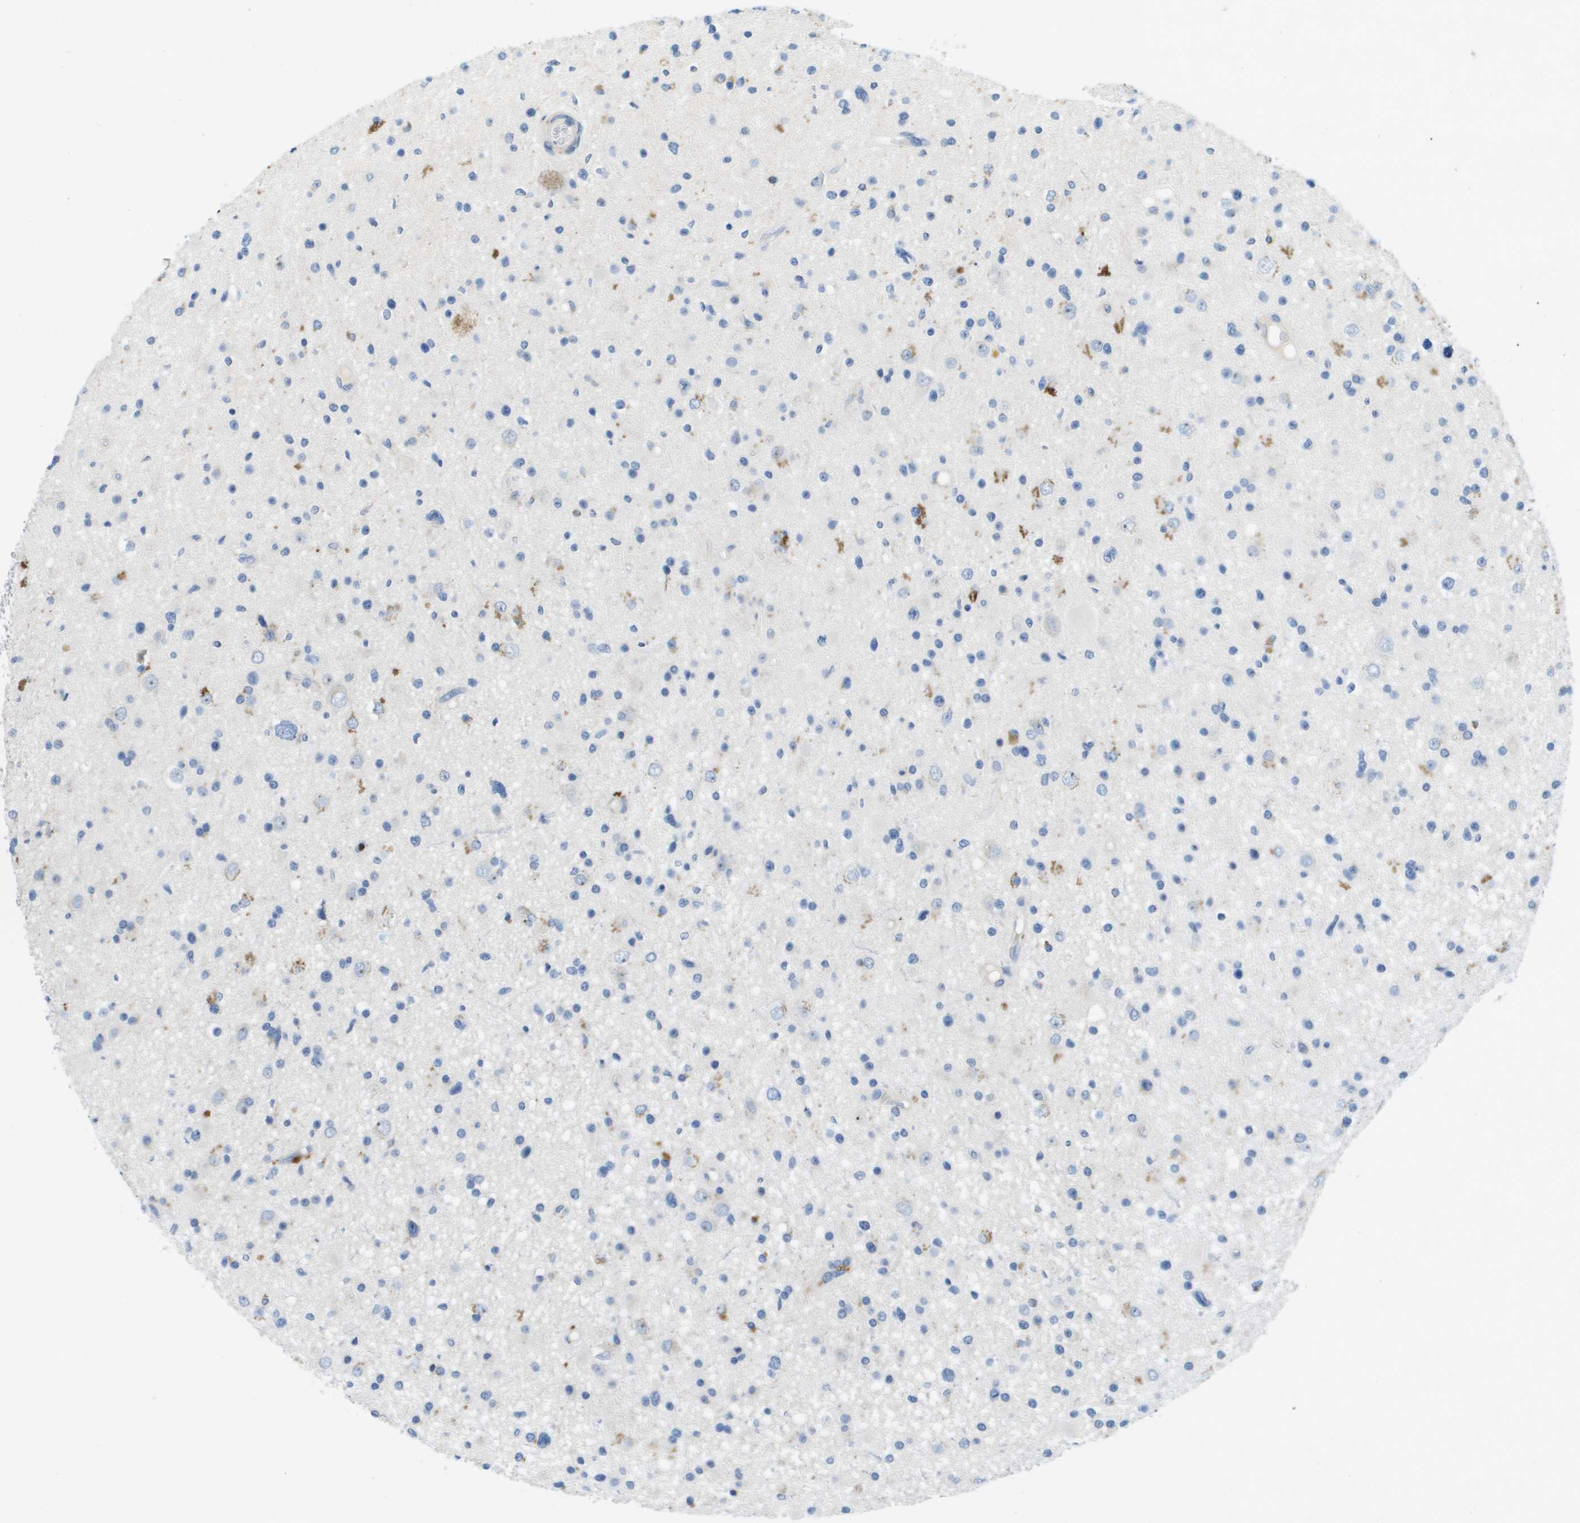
{"staining": {"intensity": "weak", "quantity": "<25%", "location": "cytoplasmic/membranous"}, "tissue": "glioma", "cell_type": "Tumor cells", "image_type": "cancer", "snomed": [{"axis": "morphology", "description": "Glioma, malignant, High grade"}, {"axis": "topography", "description": "Brain"}], "caption": "Micrograph shows no protein positivity in tumor cells of glioma tissue. (DAB (3,3'-diaminobenzidine) immunohistochemistry (IHC), high magnification).", "gene": "B3GNT5", "patient": {"sex": "male", "age": 33}}